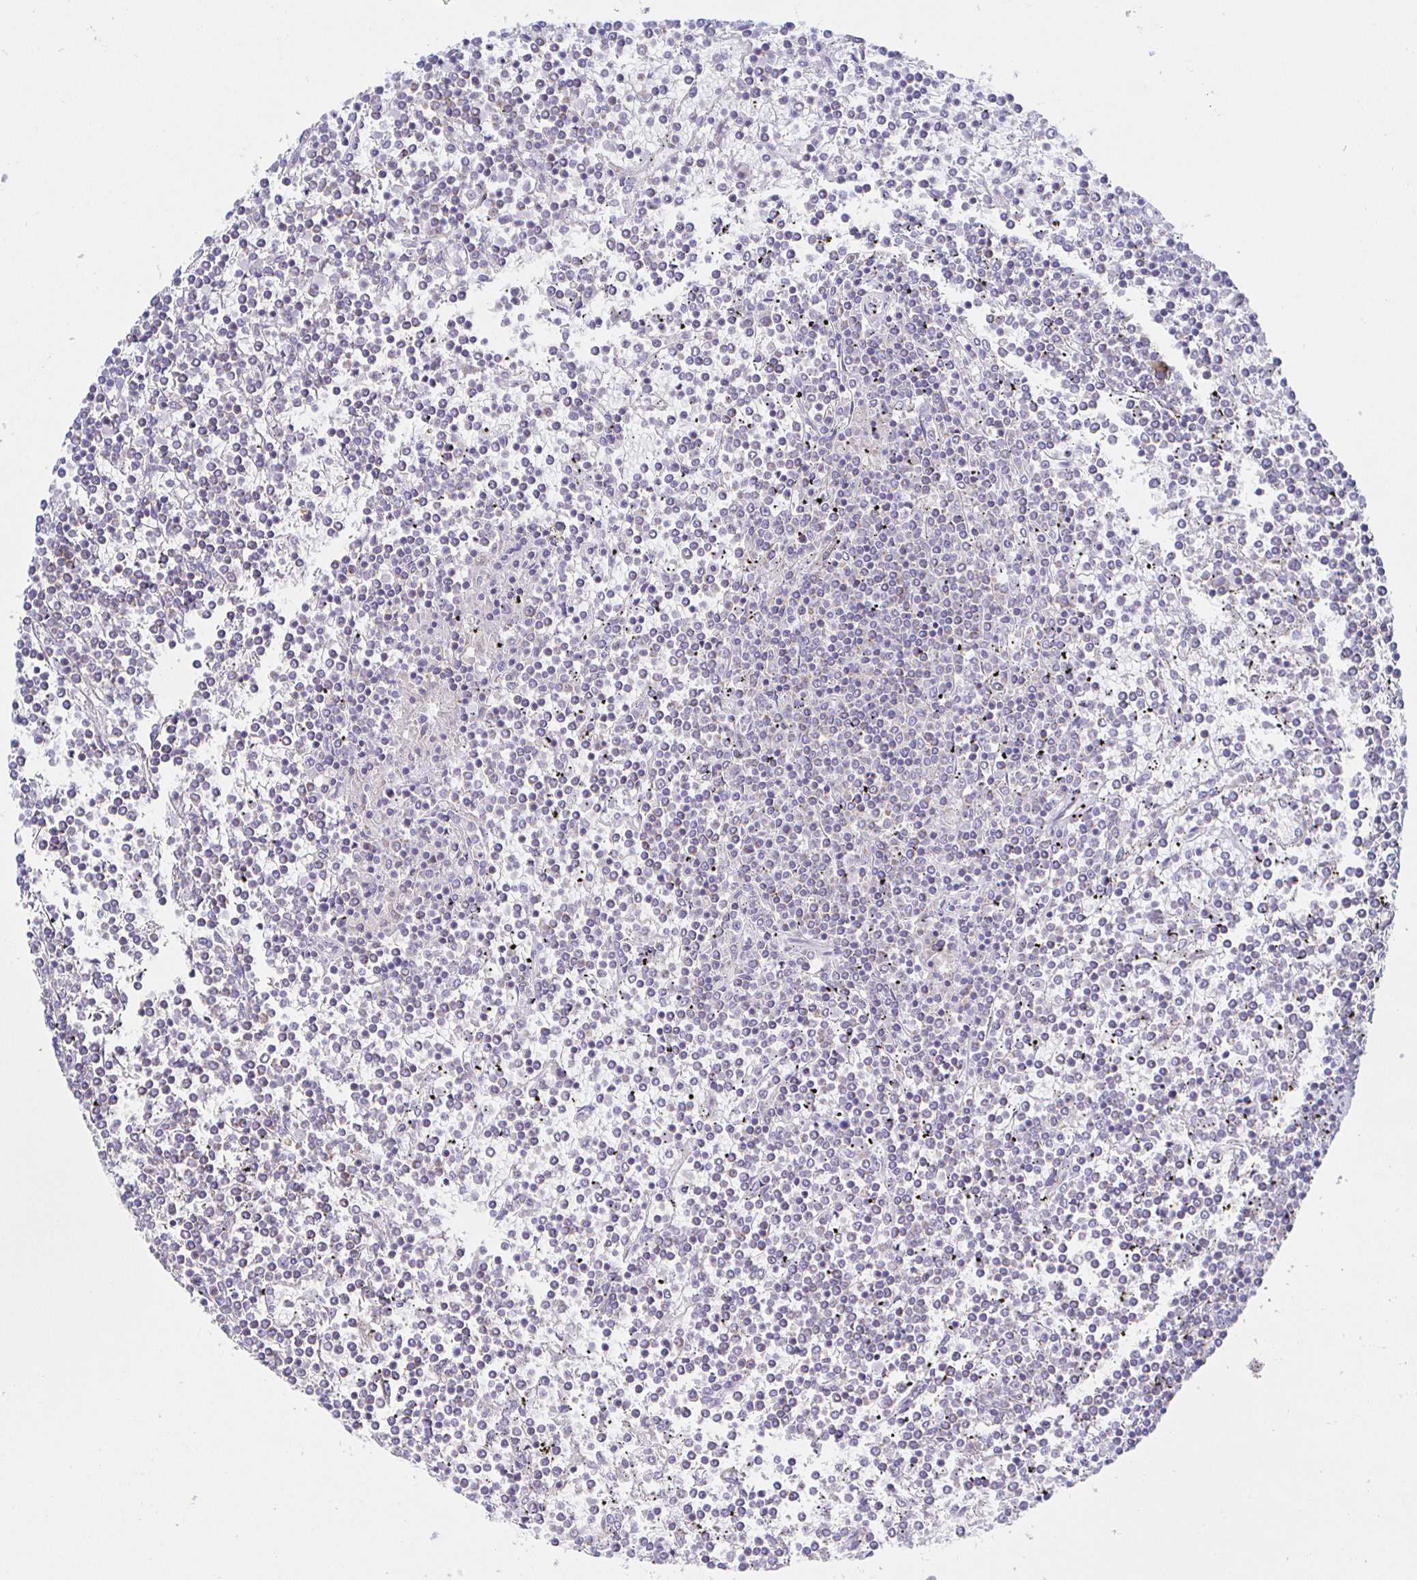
{"staining": {"intensity": "negative", "quantity": "none", "location": "none"}, "tissue": "lymphoma", "cell_type": "Tumor cells", "image_type": "cancer", "snomed": [{"axis": "morphology", "description": "Malignant lymphoma, non-Hodgkin's type, Low grade"}, {"axis": "topography", "description": "Spleen"}], "caption": "Immunohistochemistry histopathology image of neoplastic tissue: low-grade malignant lymphoma, non-Hodgkin's type stained with DAB exhibits no significant protein positivity in tumor cells.", "gene": "SYNGR4", "patient": {"sex": "female", "age": 19}}